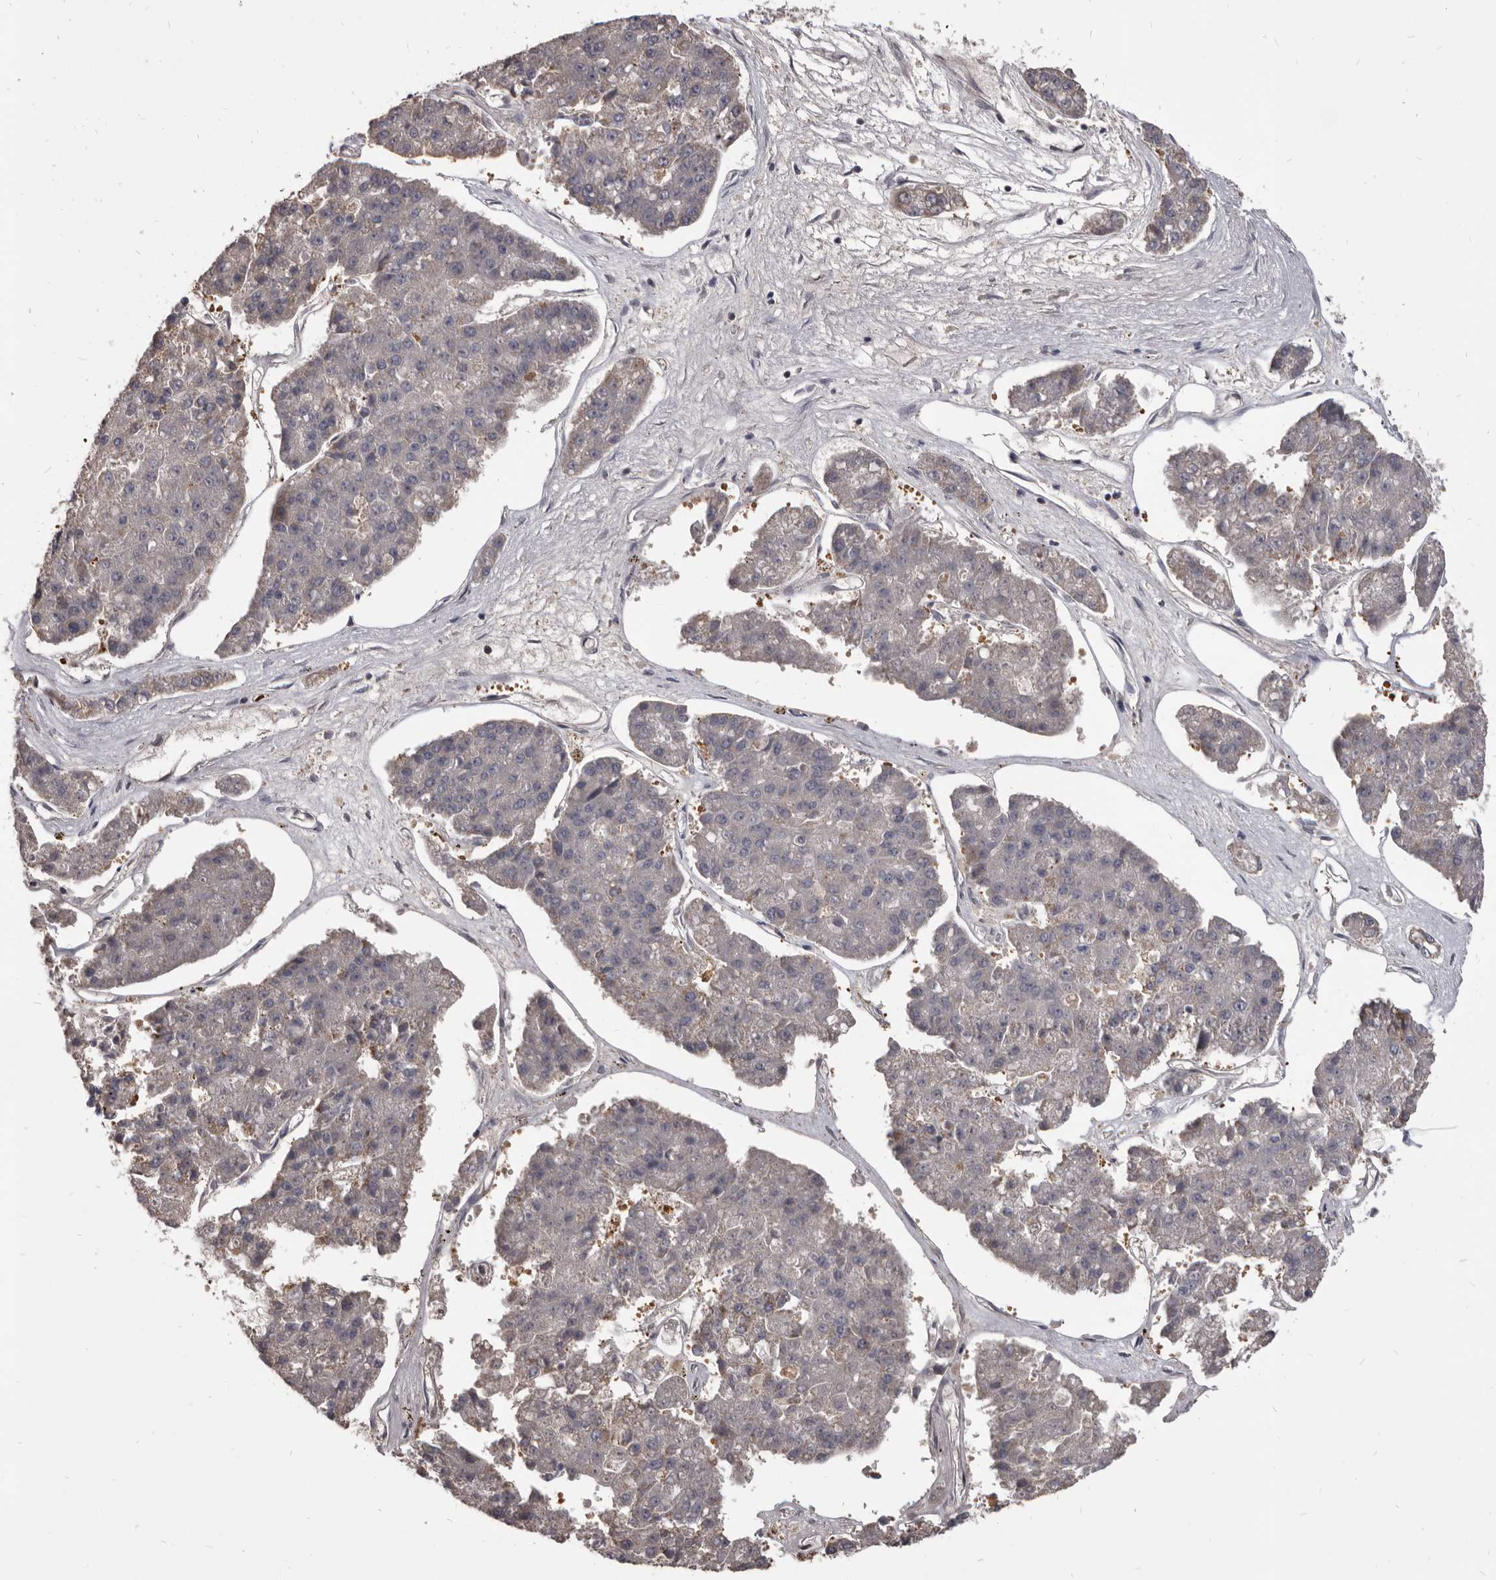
{"staining": {"intensity": "negative", "quantity": "none", "location": "none"}, "tissue": "pancreatic cancer", "cell_type": "Tumor cells", "image_type": "cancer", "snomed": [{"axis": "morphology", "description": "Adenocarcinoma, NOS"}, {"axis": "topography", "description": "Pancreas"}], "caption": "Protein analysis of adenocarcinoma (pancreatic) demonstrates no significant expression in tumor cells.", "gene": "MAP3K14", "patient": {"sex": "male", "age": 50}}